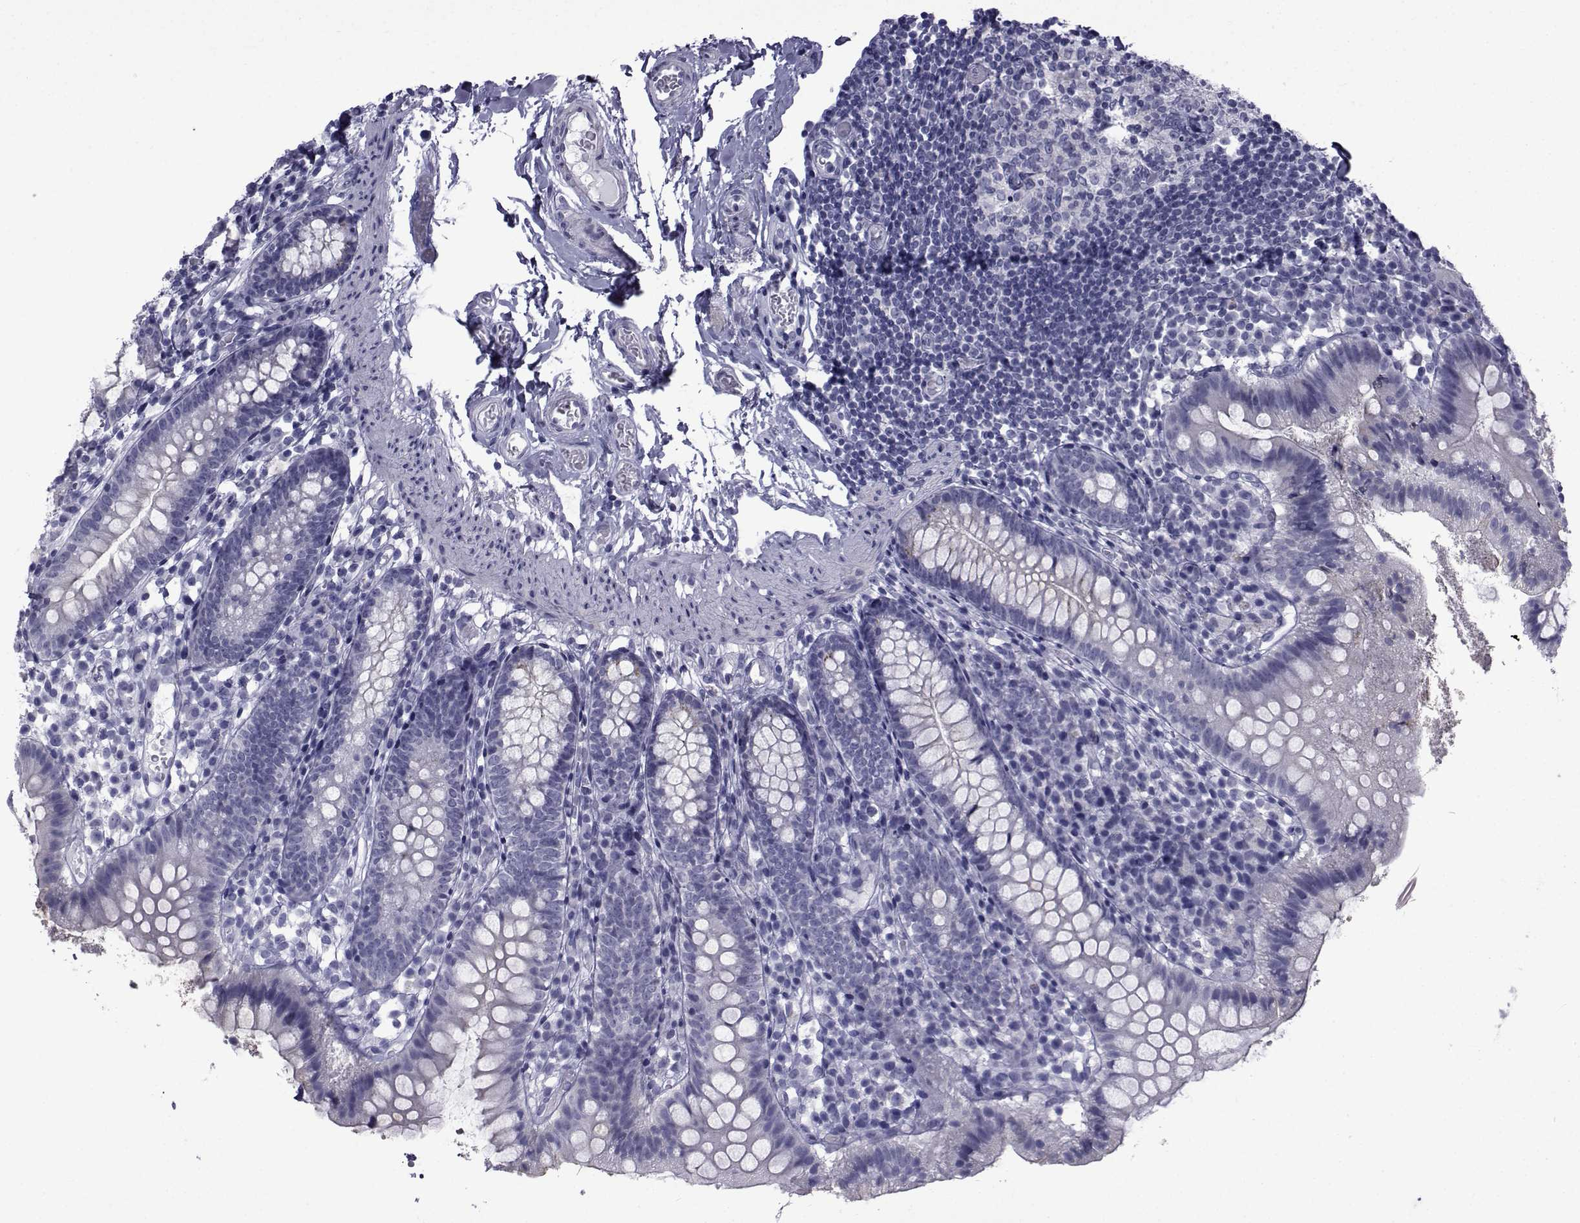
{"staining": {"intensity": "negative", "quantity": "none", "location": "none"}, "tissue": "small intestine", "cell_type": "Glandular cells", "image_type": "normal", "snomed": [{"axis": "morphology", "description": "Normal tissue, NOS"}, {"axis": "topography", "description": "Small intestine"}], "caption": "DAB (3,3'-diaminobenzidine) immunohistochemical staining of benign human small intestine reveals no significant expression in glandular cells.", "gene": "PDE6G", "patient": {"sex": "female", "age": 90}}